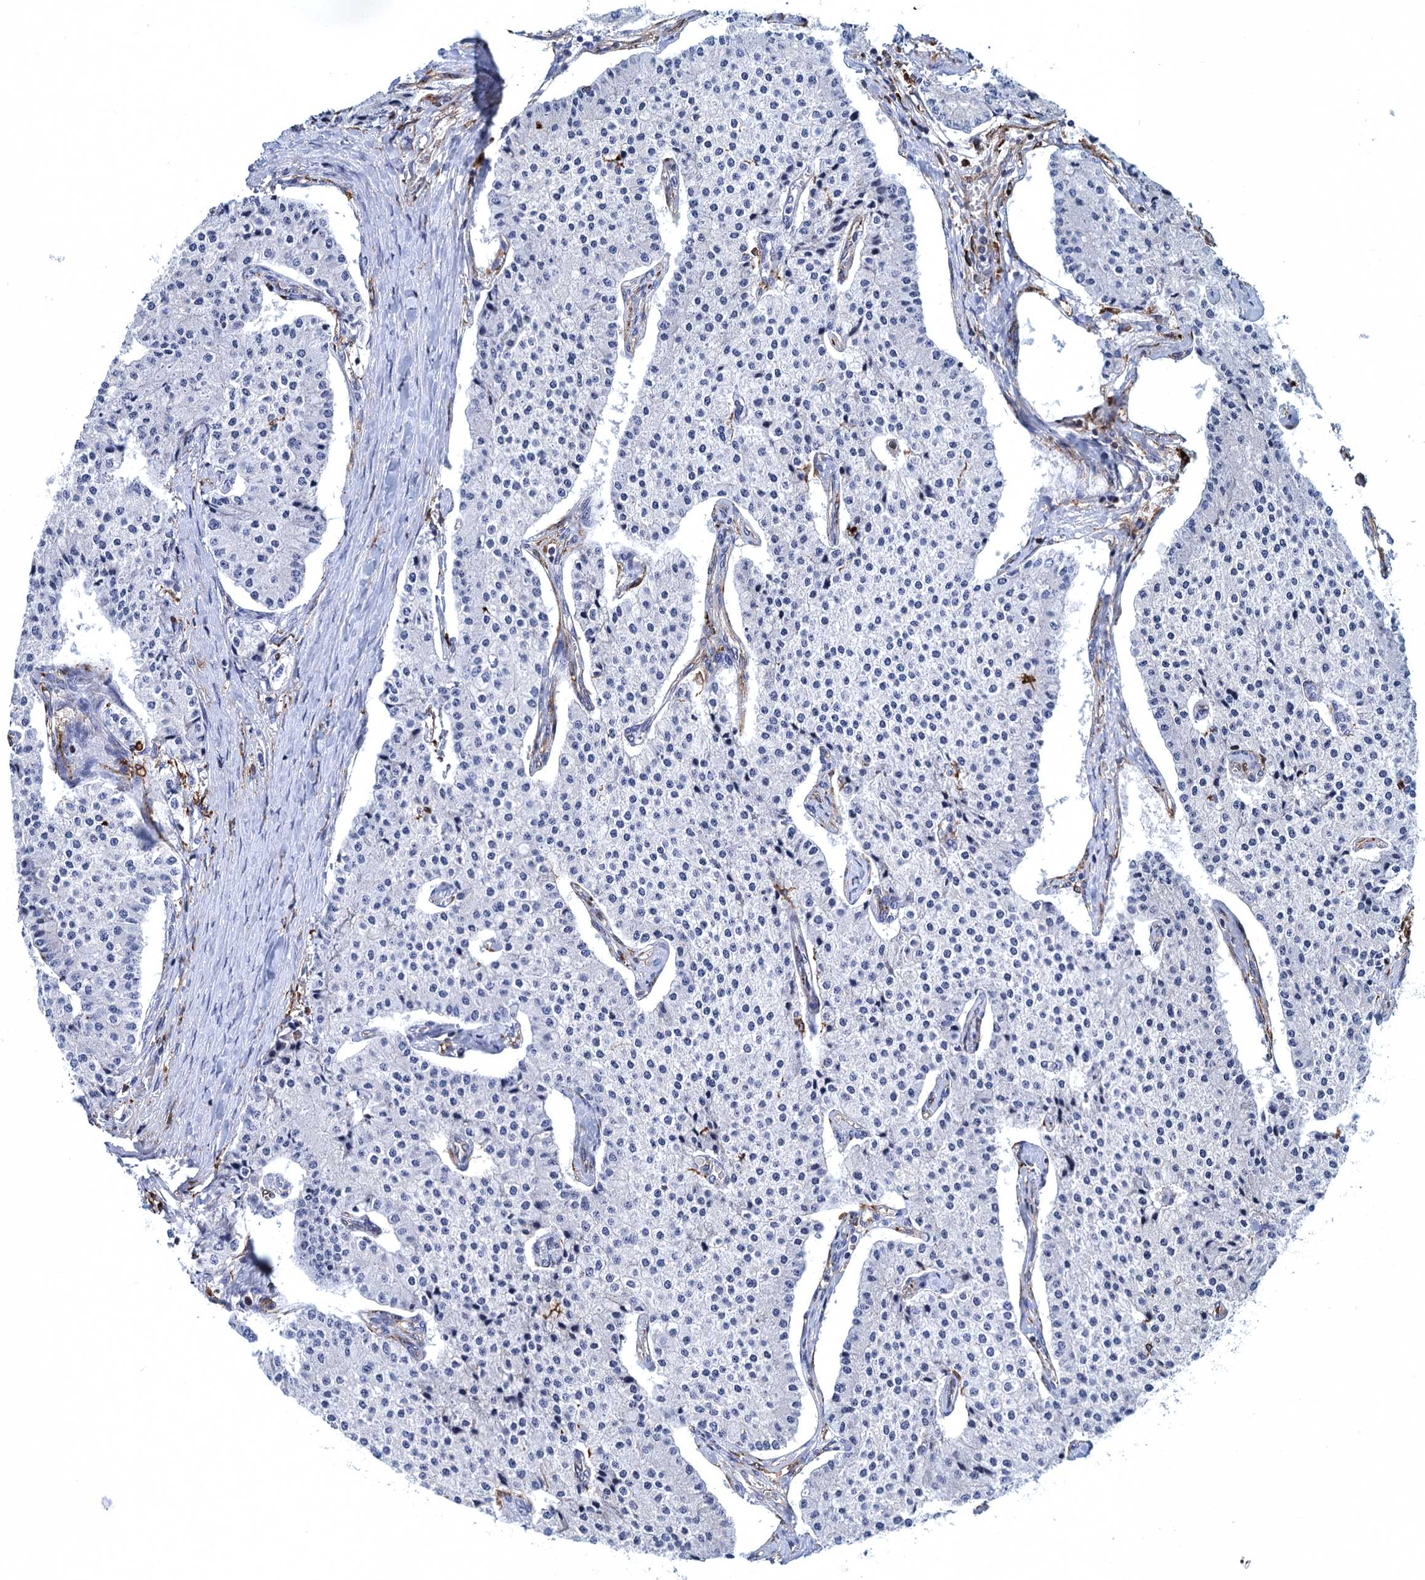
{"staining": {"intensity": "negative", "quantity": "none", "location": "none"}, "tissue": "carcinoid", "cell_type": "Tumor cells", "image_type": "cancer", "snomed": [{"axis": "morphology", "description": "Carcinoid, malignant, NOS"}, {"axis": "topography", "description": "Colon"}], "caption": "High power microscopy photomicrograph of an IHC histopathology image of malignant carcinoid, revealing no significant positivity in tumor cells.", "gene": "DNHD1", "patient": {"sex": "female", "age": 52}}